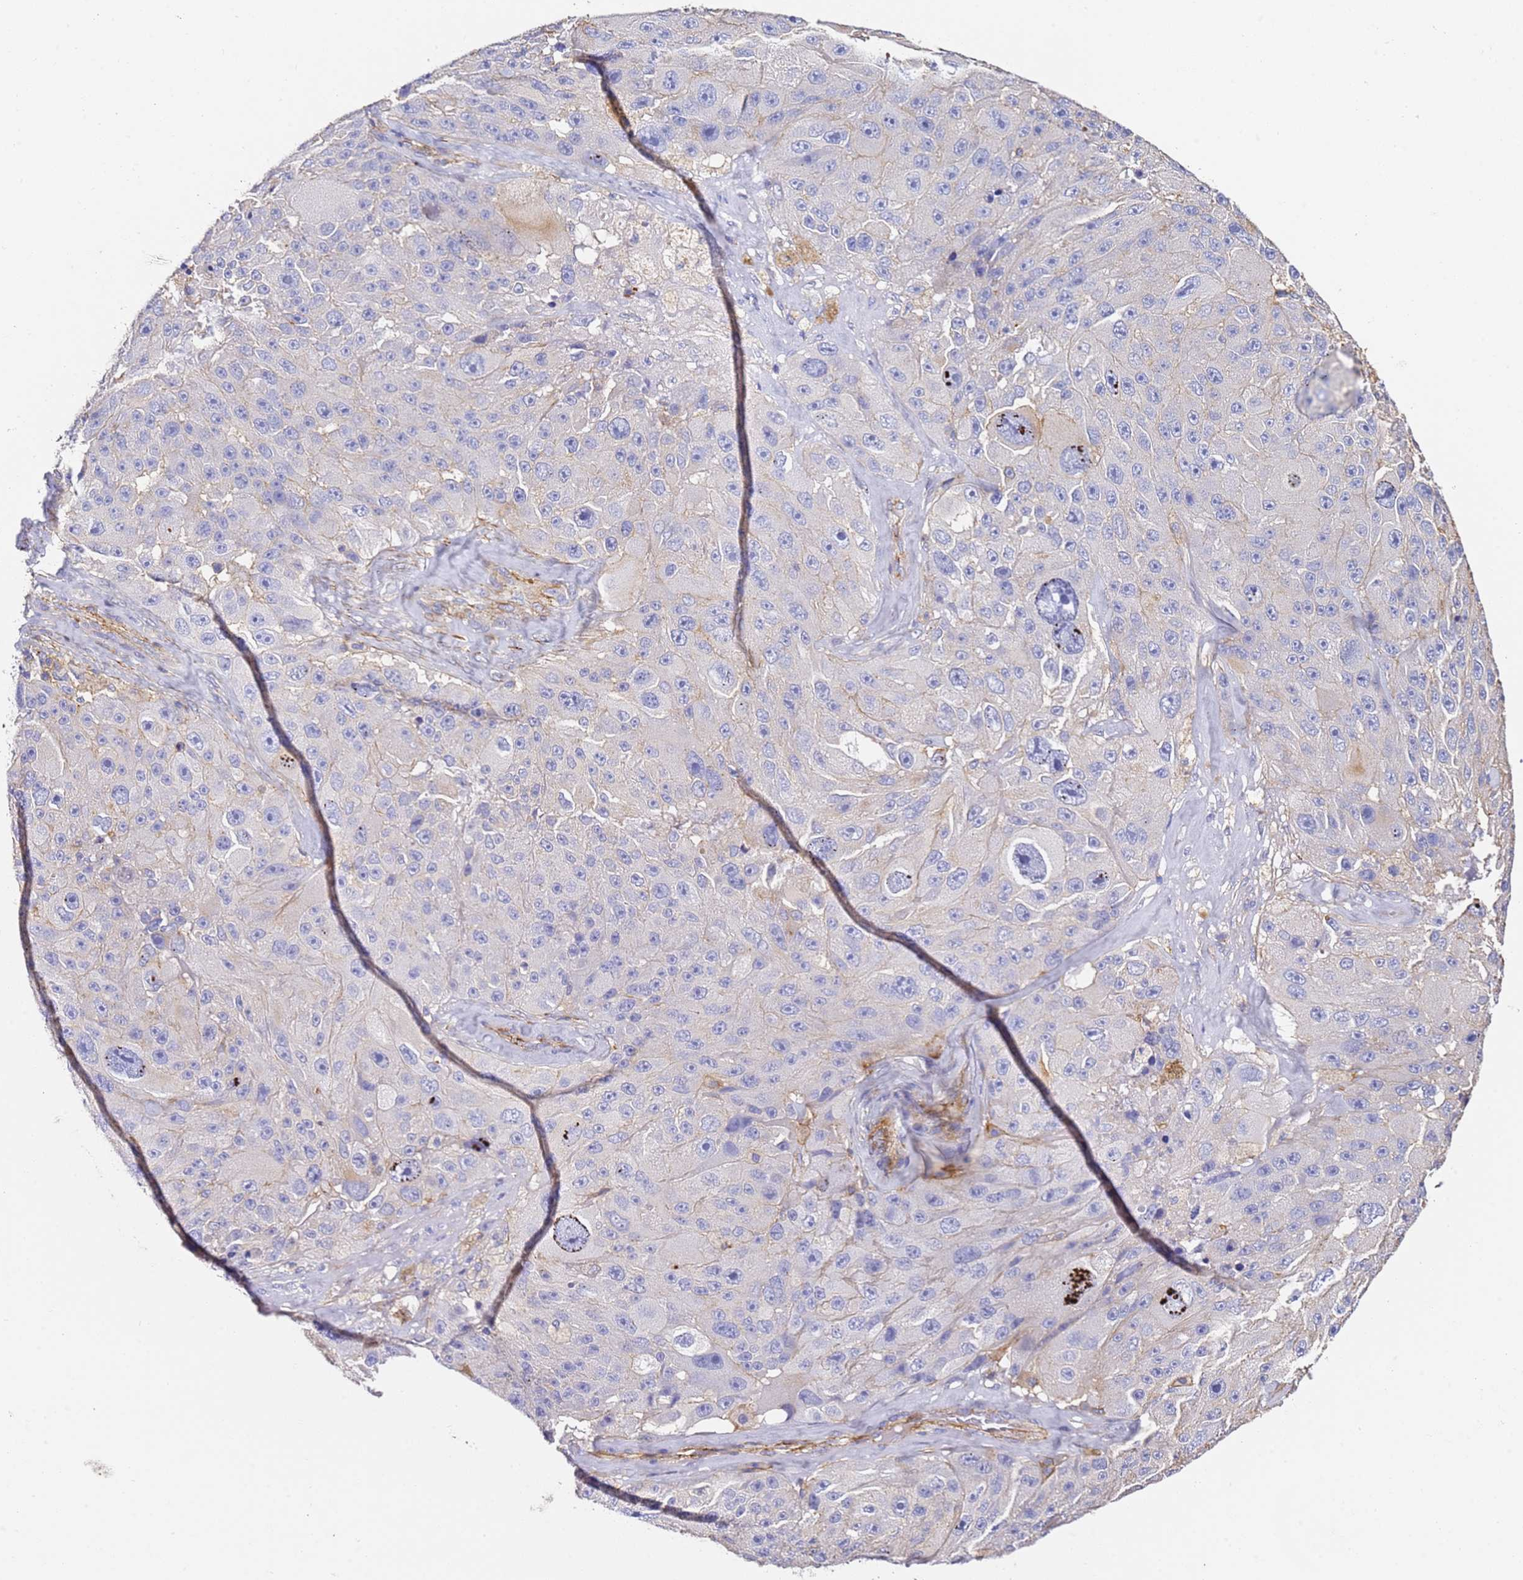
{"staining": {"intensity": "negative", "quantity": "none", "location": "none"}, "tissue": "melanoma", "cell_type": "Tumor cells", "image_type": "cancer", "snomed": [{"axis": "morphology", "description": "Malignant melanoma, Metastatic site"}, {"axis": "topography", "description": "Lymph node"}], "caption": "A high-resolution image shows immunohistochemistry staining of malignant melanoma (metastatic site), which reveals no significant positivity in tumor cells.", "gene": "ZNF671", "patient": {"sex": "male", "age": 62}}